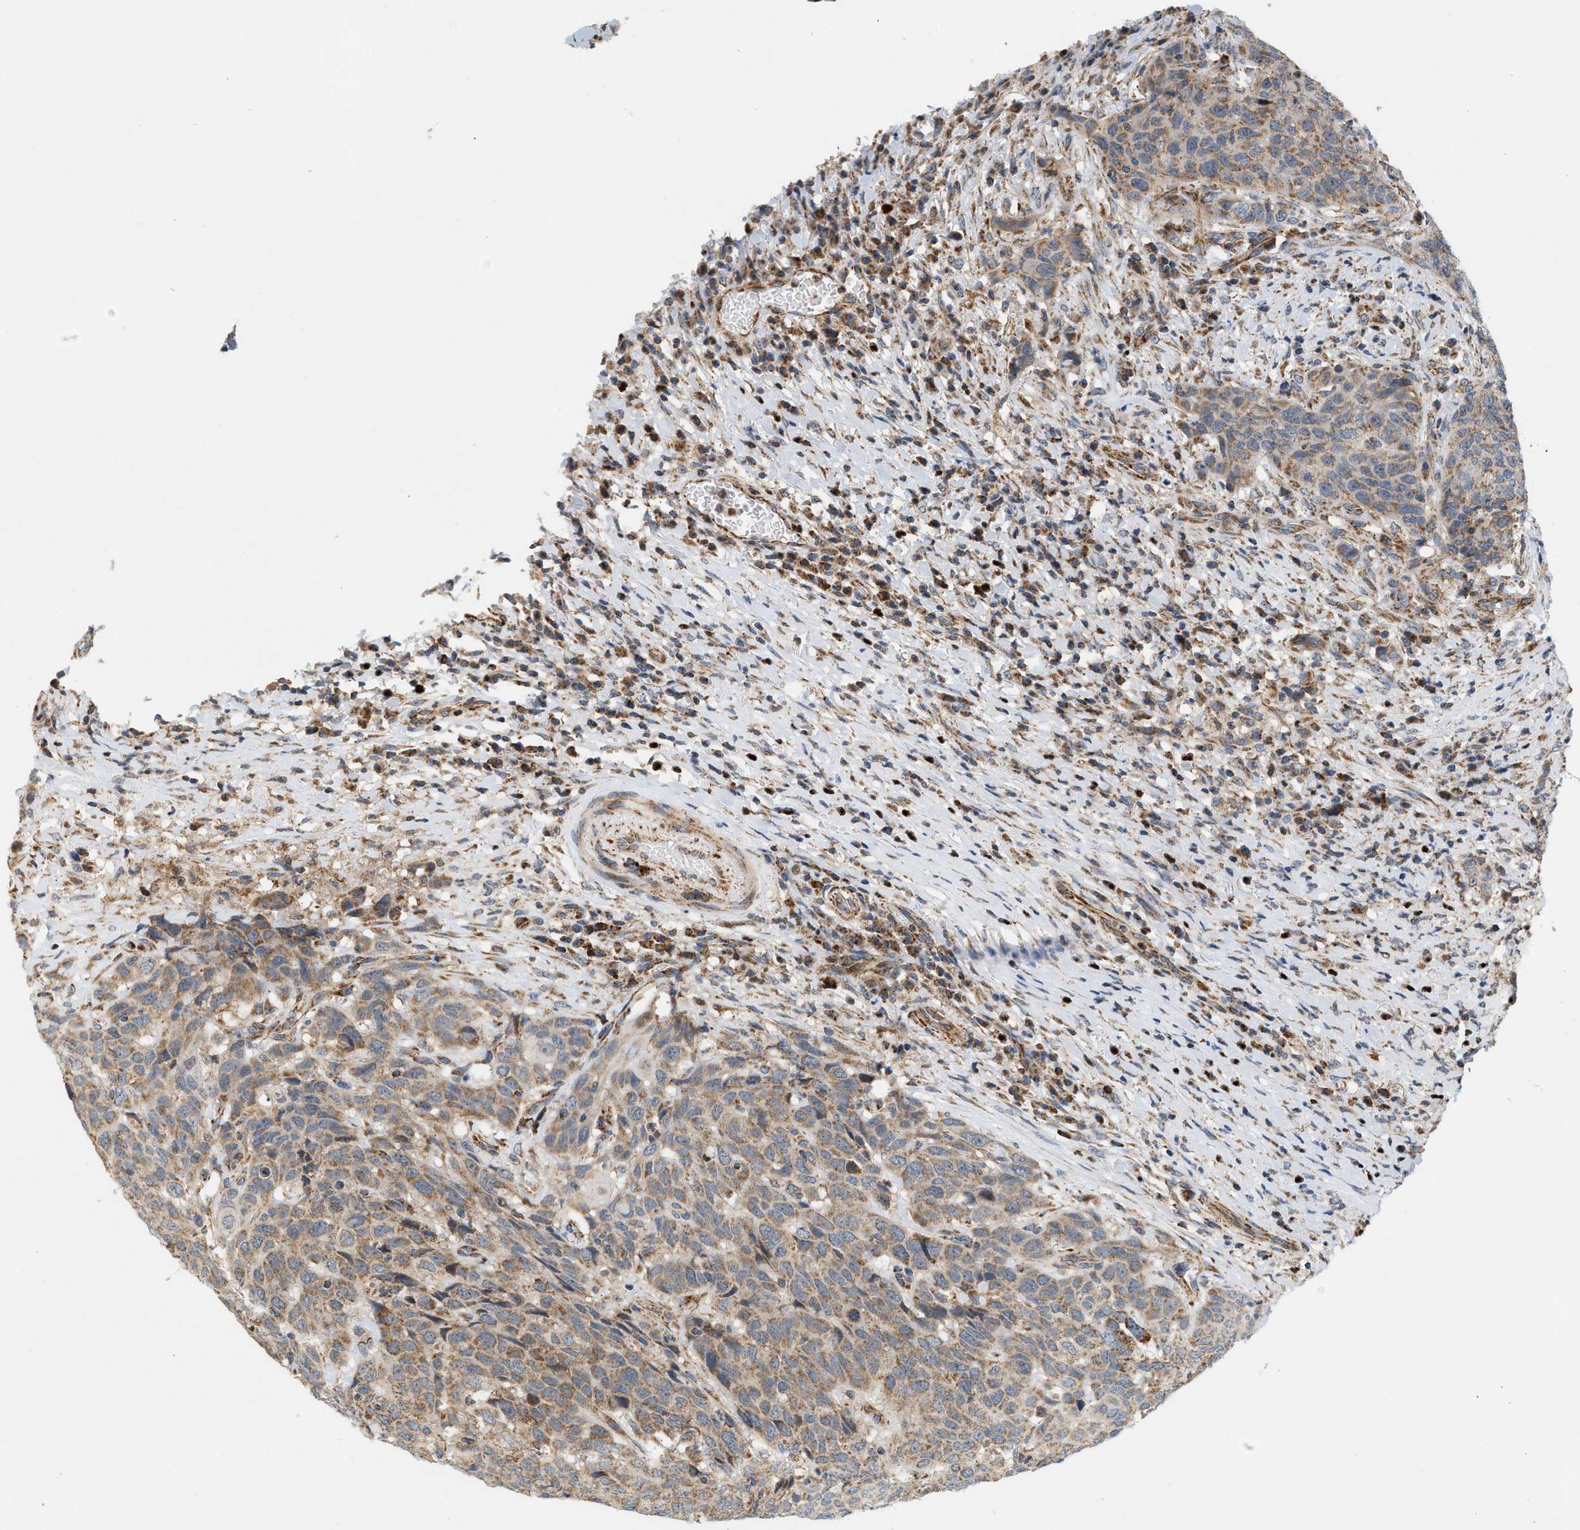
{"staining": {"intensity": "moderate", "quantity": ">75%", "location": "cytoplasmic/membranous"}, "tissue": "head and neck cancer", "cell_type": "Tumor cells", "image_type": "cancer", "snomed": [{"axis": "morphology", "description": "Squamous cell carcinoma, NOS"}, {"axis": "topography", "description": "Head-Neck"}], "caption": "Protein expression analysis of human head and neck cancer (squamous cell carcinoma) reveals moderate cytoplasmic/membranous staining in about >75% of tumor cells.", "gene": "MCU", "patient": {"sex": "male", "age": 66}}